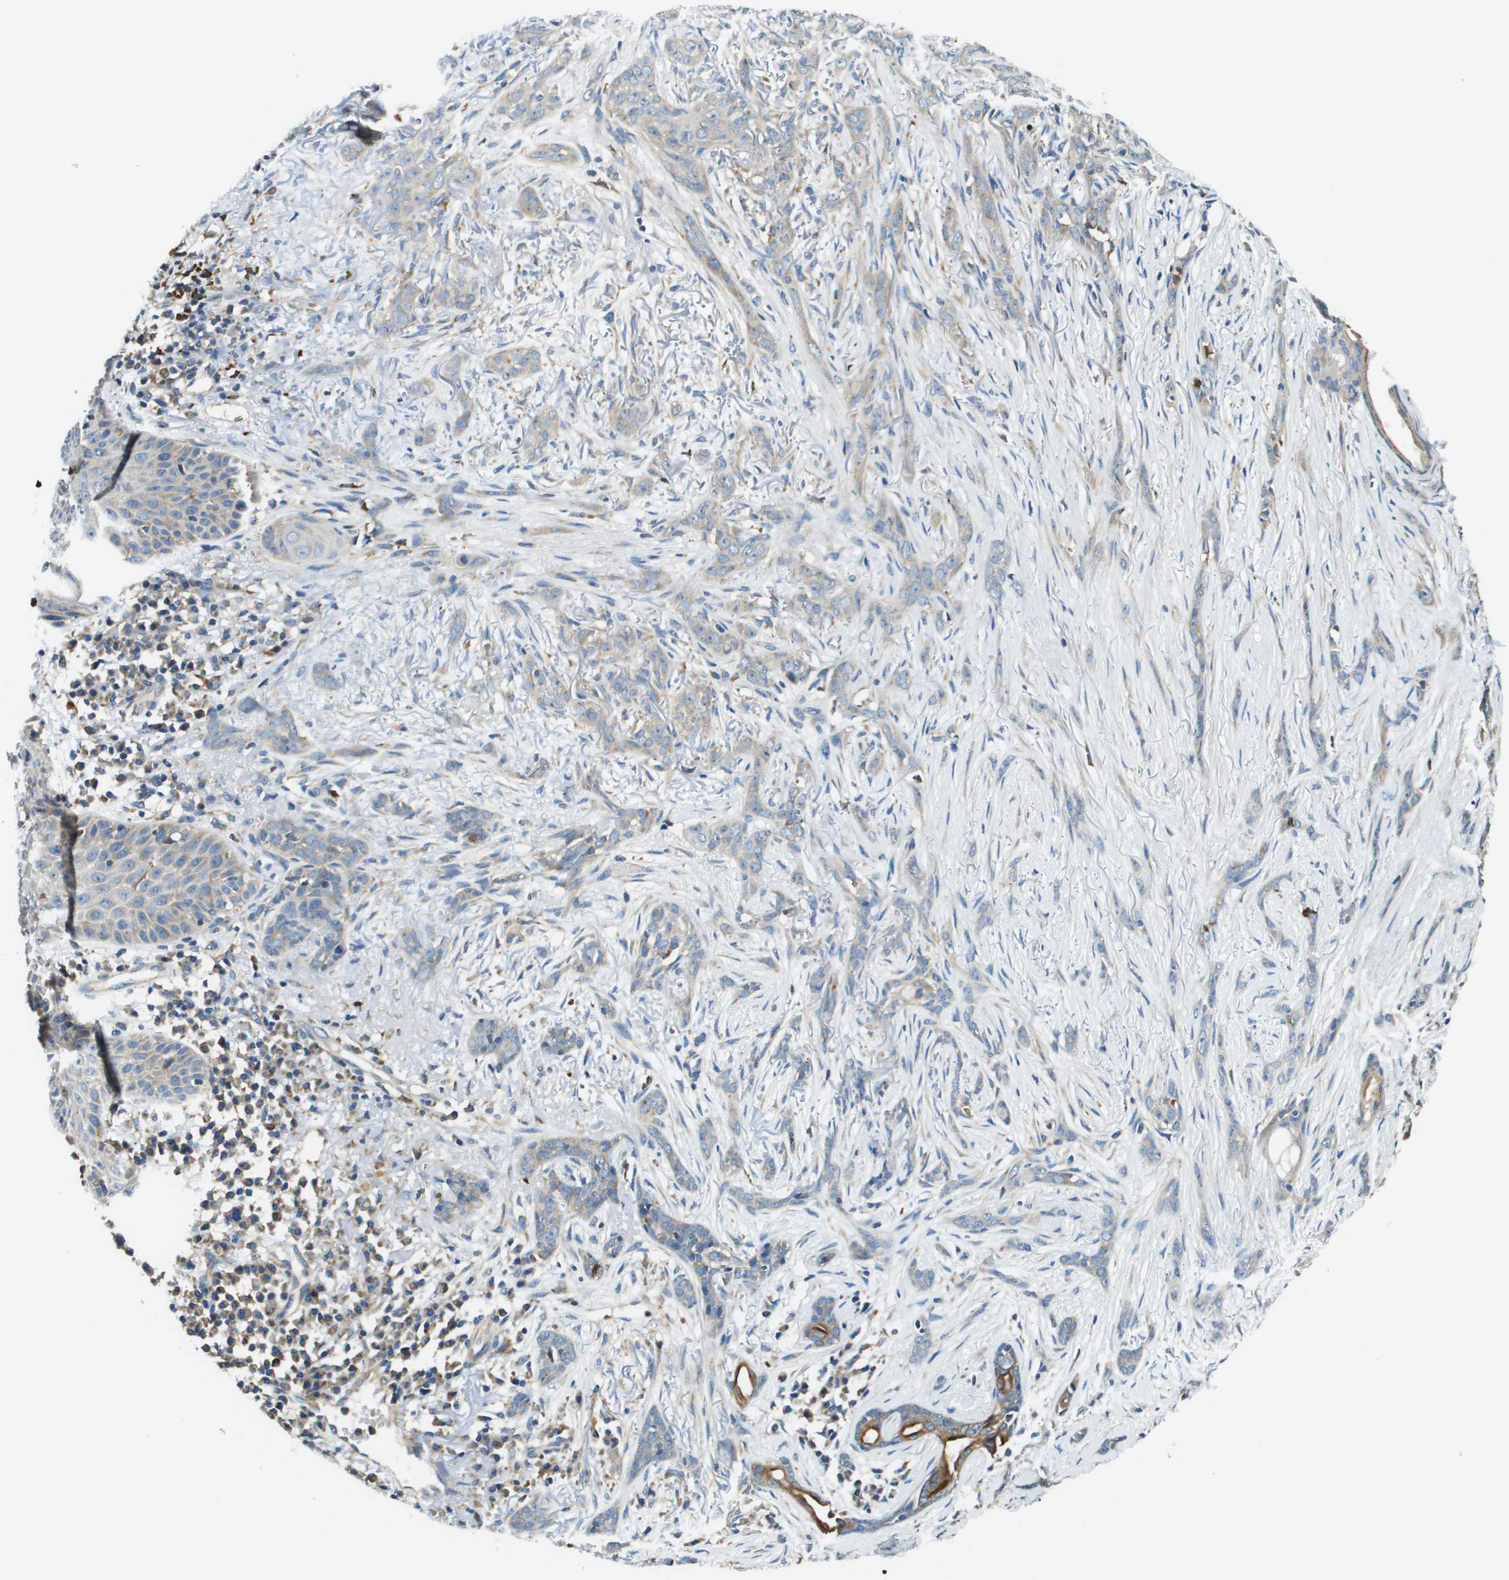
{"staining": {"intensity": "weak", "quantity": "<25%", "location": "cytoplasmic/membranous"}, "tissue": "skin cancer", "cell_type": "Tumor cells", "image_type": "cancer", "snomed": [{"axis": "morphology", "description": "Basal cell carcinoma"}, {"axis": "morphology", "description": "Adnexal tumor, benign"}, {"axis": "topography", "description": "Skin"}], "caption": "The immunohistochemistry image has no significant staining in tumor cells of basal cell carcinoma (skin) tissue.", "gene": "CNPY3", "patient": {"sex": "female", "age": 42}}